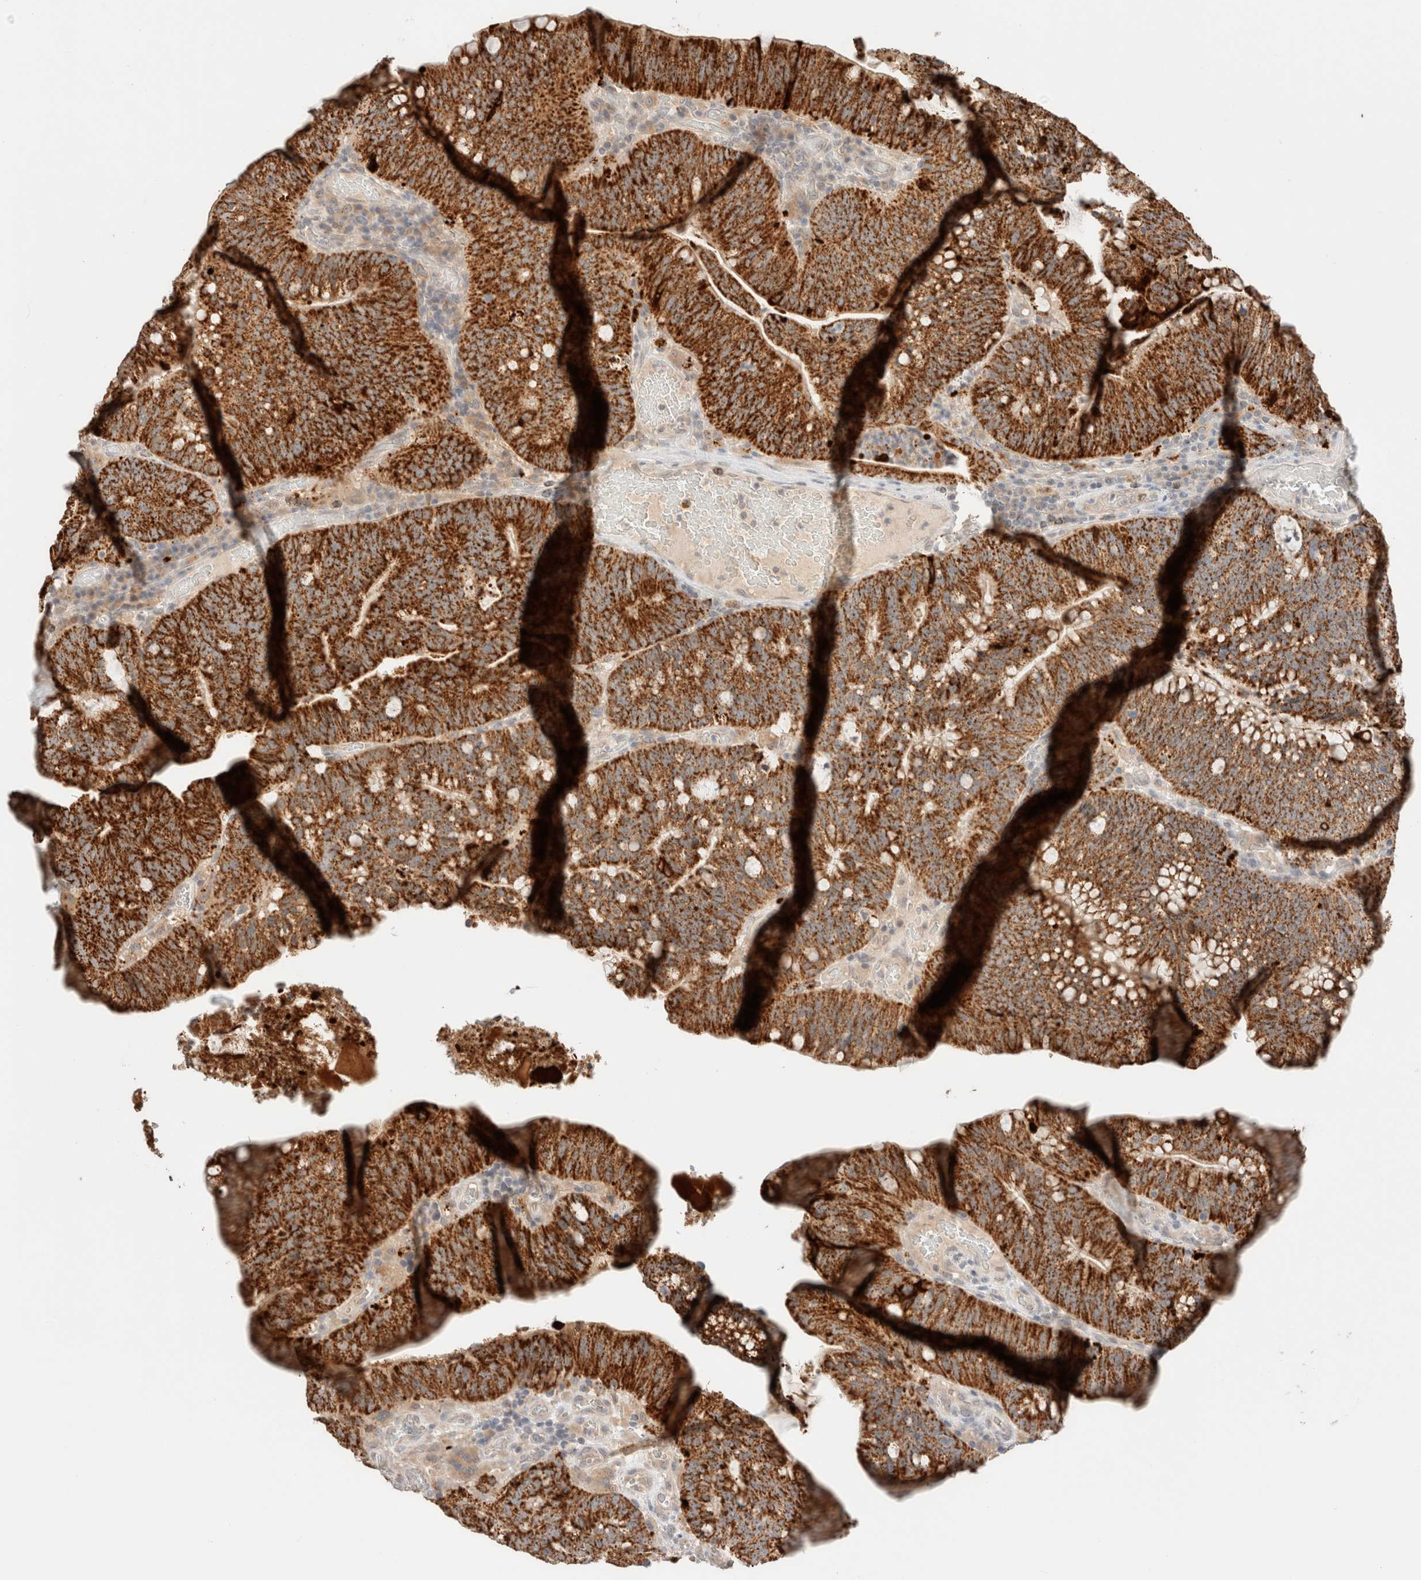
{"staining": {"intensity": "strong", "quantity": ">75%", "location": "cytoplasmic/membranous"}, "tissue": "colorectal cancer", "cell_type": "Tumor cells", "image_type": "cancer", "snomed": [{"axis": "morphology", "description": "Adenocarcinoma, NOS"}, {"axis": "topography", "description": "Colon"}], "caption": "Protein staining exhibits strong cytoplasmic/membranous positivity in about >75% of tumor cells in colorectal cancer. (brown staining indicates protein expression, while blue staining denotes nuclei).", "gene": "TRIM41", "patient": {"sex": "female", "age": 66}}